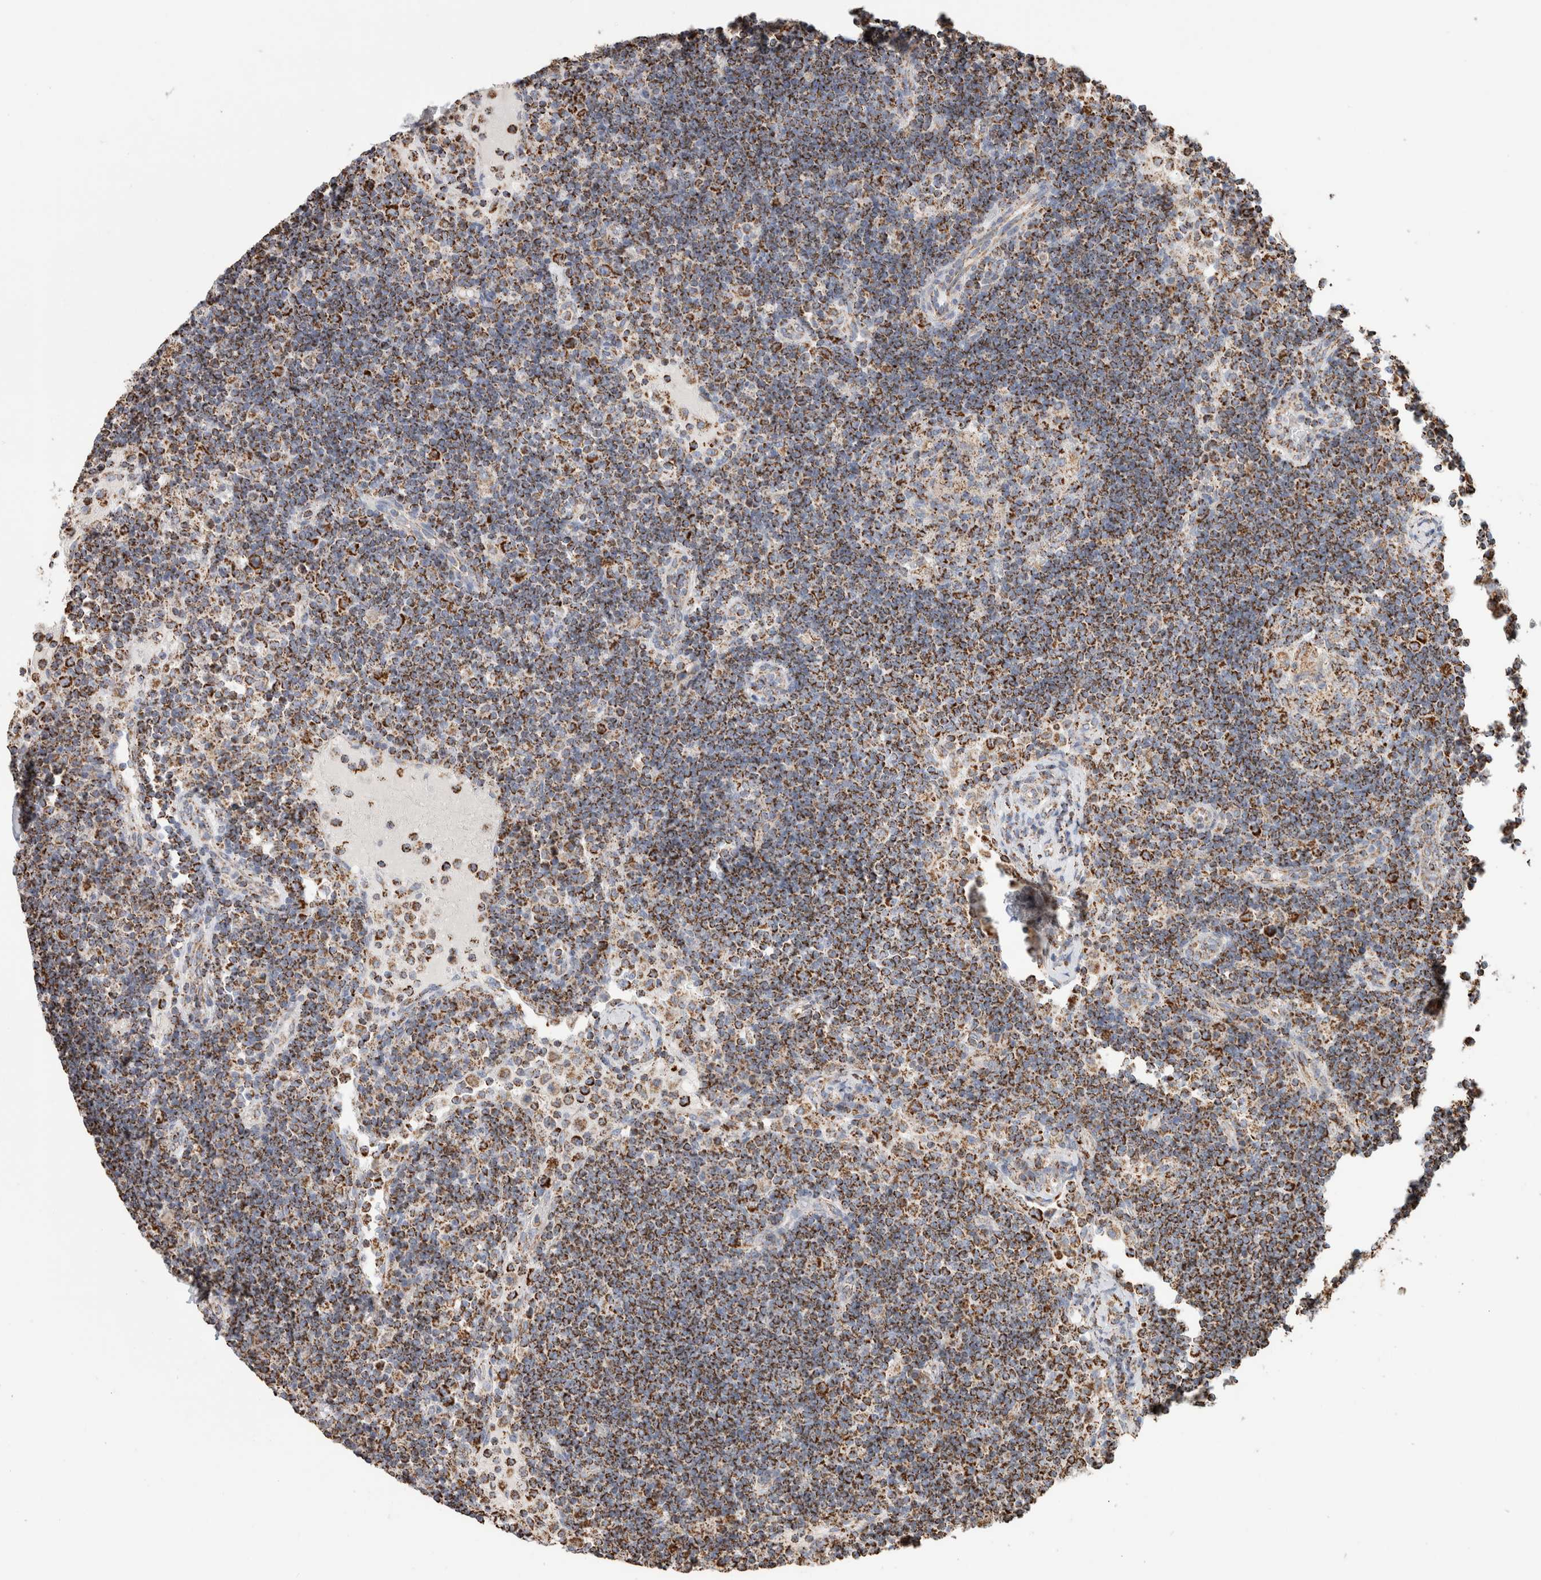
{"staining": {"intensity": "strong", "quantity": ">75%", "location": "cytoplasmic/membranous"}, "tissue": "lymph node", "cell_type": "Germinal center cells", "image_type": "normal", "snomed": [{"axis": "morphology", "description": "Normal tissue, NOS"}, {"axis": "topography", "description": "Lymph node"}], "caption": "Brown immunohistochemical staining in unremarkable lymph node displays strong cytoplasmic/membranous staining in about >75% of germinal center cells.", "gene": "C1QBP", "patient": {"sex": "female", "age": 53}}